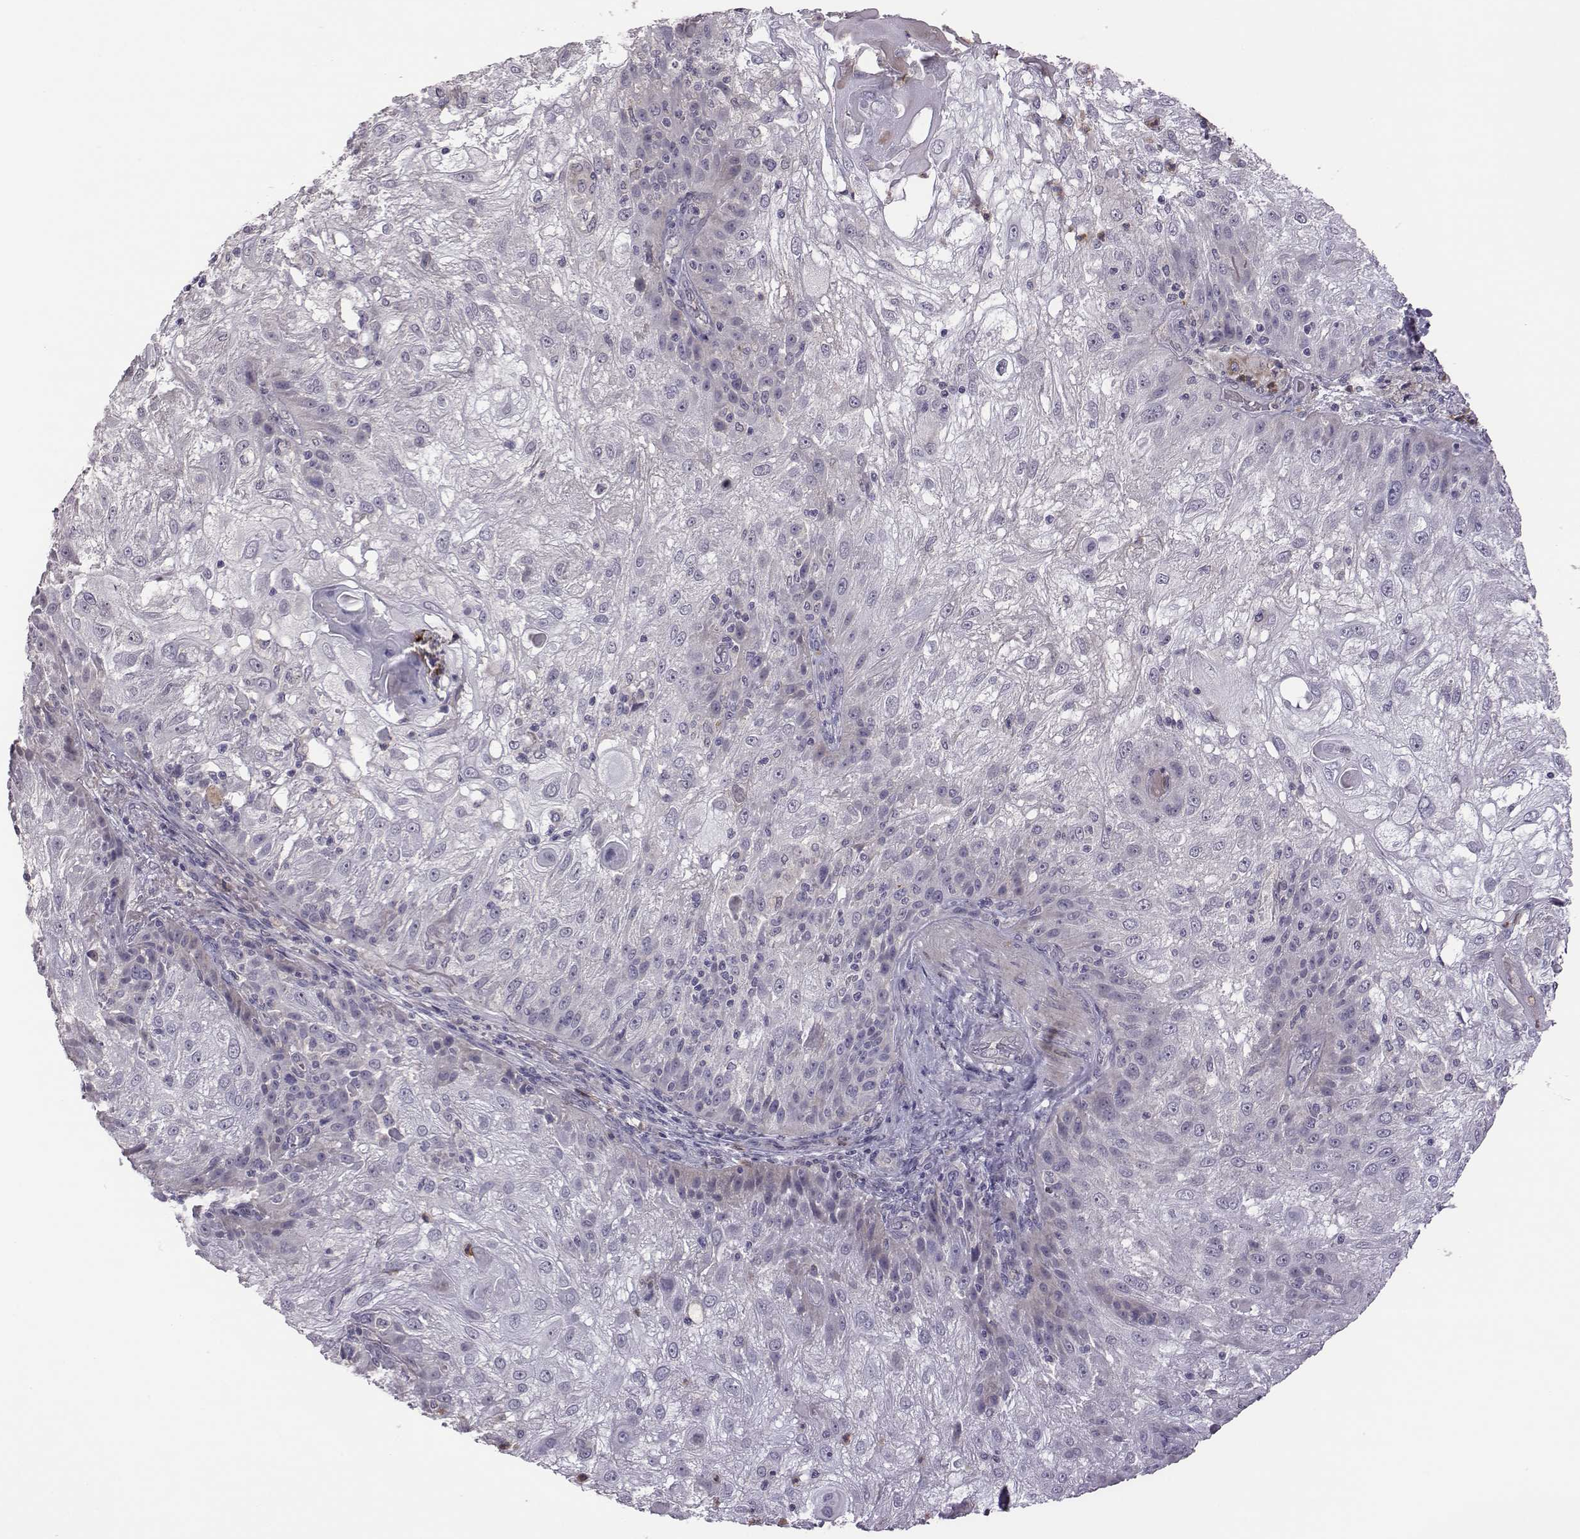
{"staining": {"intensity": "negative", "quantity": "none", "location": "none"}, "tissue": "skin cancer", "cell_type": "Tumor cells", "image_type": "cancer", "snomed": [{"axis": "morphology", "description": "Normal tissue, NOS"}, {"axis": "morphology", "description": "Squamous cell carcinoma, NOS"}, {"axis": "topography", "description": "Skin"}], "caption": "An immunohistochemistry (IHC) photomicrograph of squamous cell carcinoma (skin) is shown. There is no staining in tumor cells of squamous cell carcinoma (skin). (Immunohistochemistry (ihc), brightfield microscopy, high magnification).", "gene": "KMO", "patient": {"sex": "female", "age": 83}}